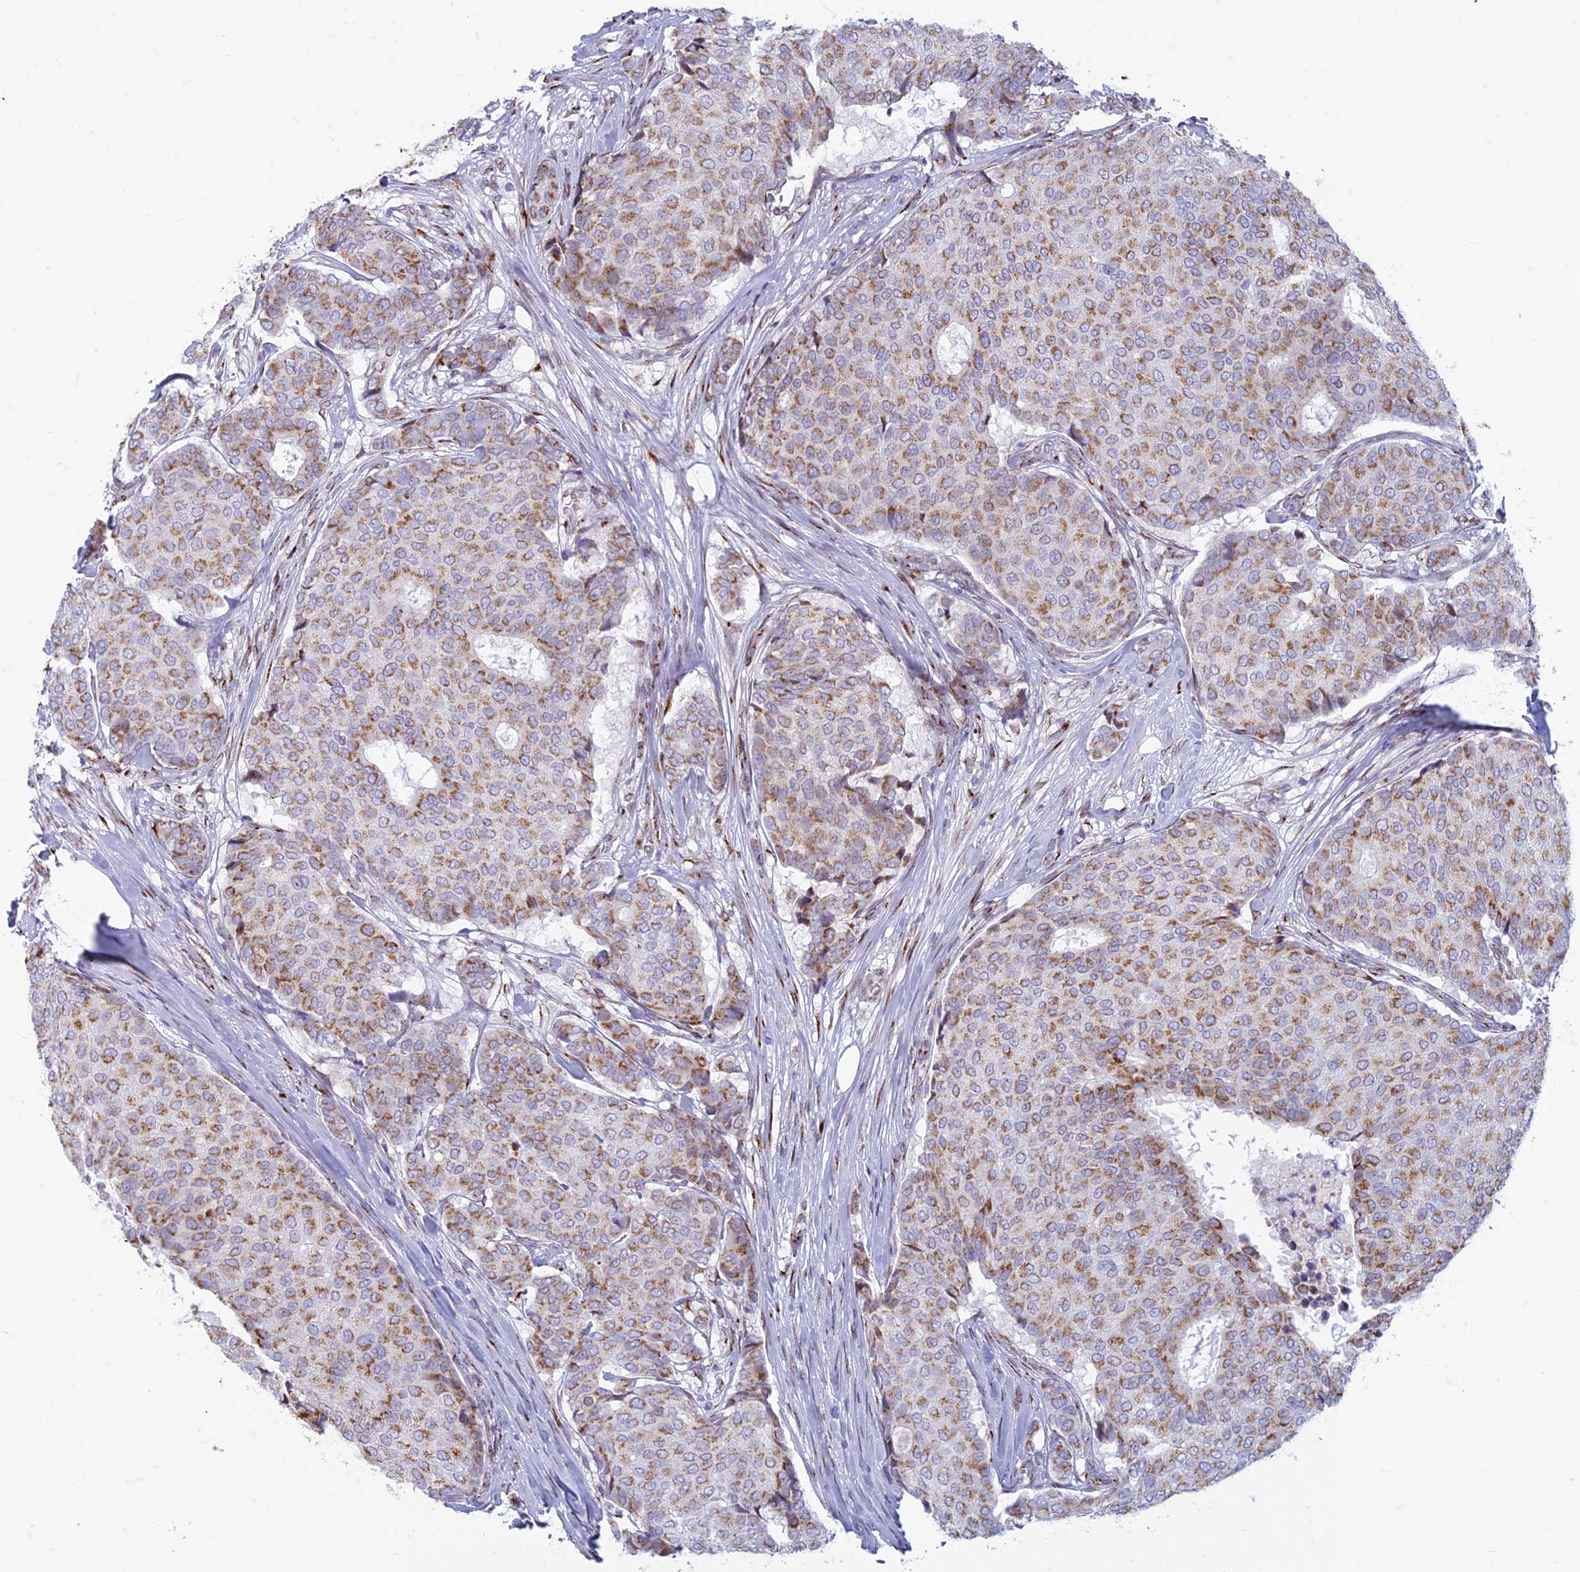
{"staining": {"intensity": "moderate", "quantity": ">75%", "location": "cytoplasmic/membranous"}, "tissue": "breast cancer", "cell_type": "Tumor cells", "image_type": "cancer", "snomed": [{"axis": "morphology", "description": "Duct carcinoma"}, {"axis": "topography", "description": "Breast"}], "caption": "Tumor cells demonstrate moderate cytoplasmic/membranous positivity in about >75% of cells in breast cancer (intraductal carcinoma).", "gene": "FAM3C", "patient": {"sex": "female", "age": 75}}